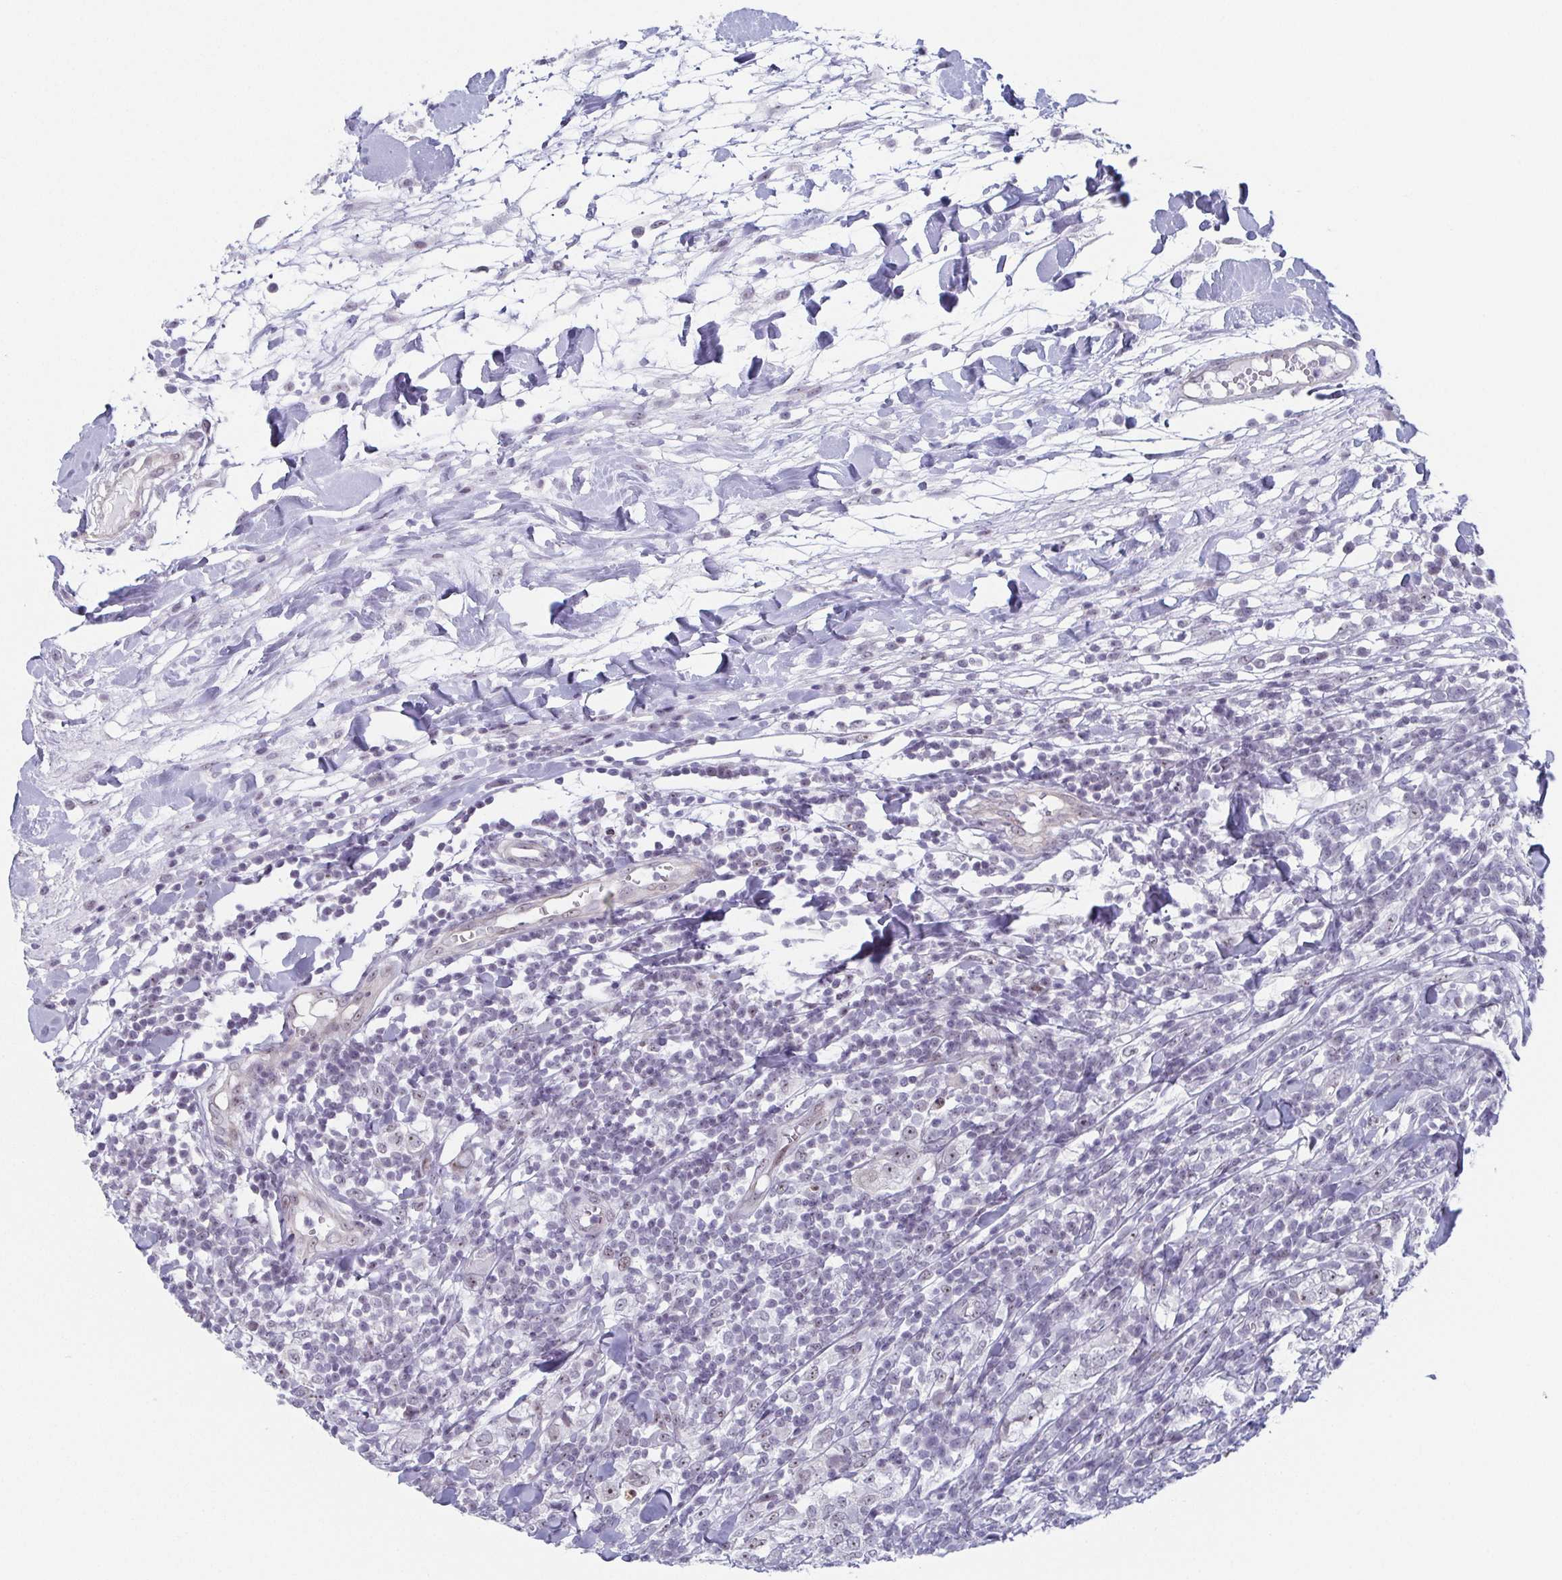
{"staining": {"intensity": "negative", "quantity": "none", "location": "none"}, "tissue": "breast cancer", "cell_type": "Tumor cells", "image_type": "cancer", "snomed": [{"axis": "morphology", "description": "Duct carcinoma"}, {"axis": "topography", "description": "Breast"}], "caption": "The immunohistochemistry (IHC) histopathology image has no significant expression in tumor cells of infiltrating ductal carcinoma (breast) tissue.", "gene": "EXOSC7", "patient": {"sex": "female", "age": 30}}